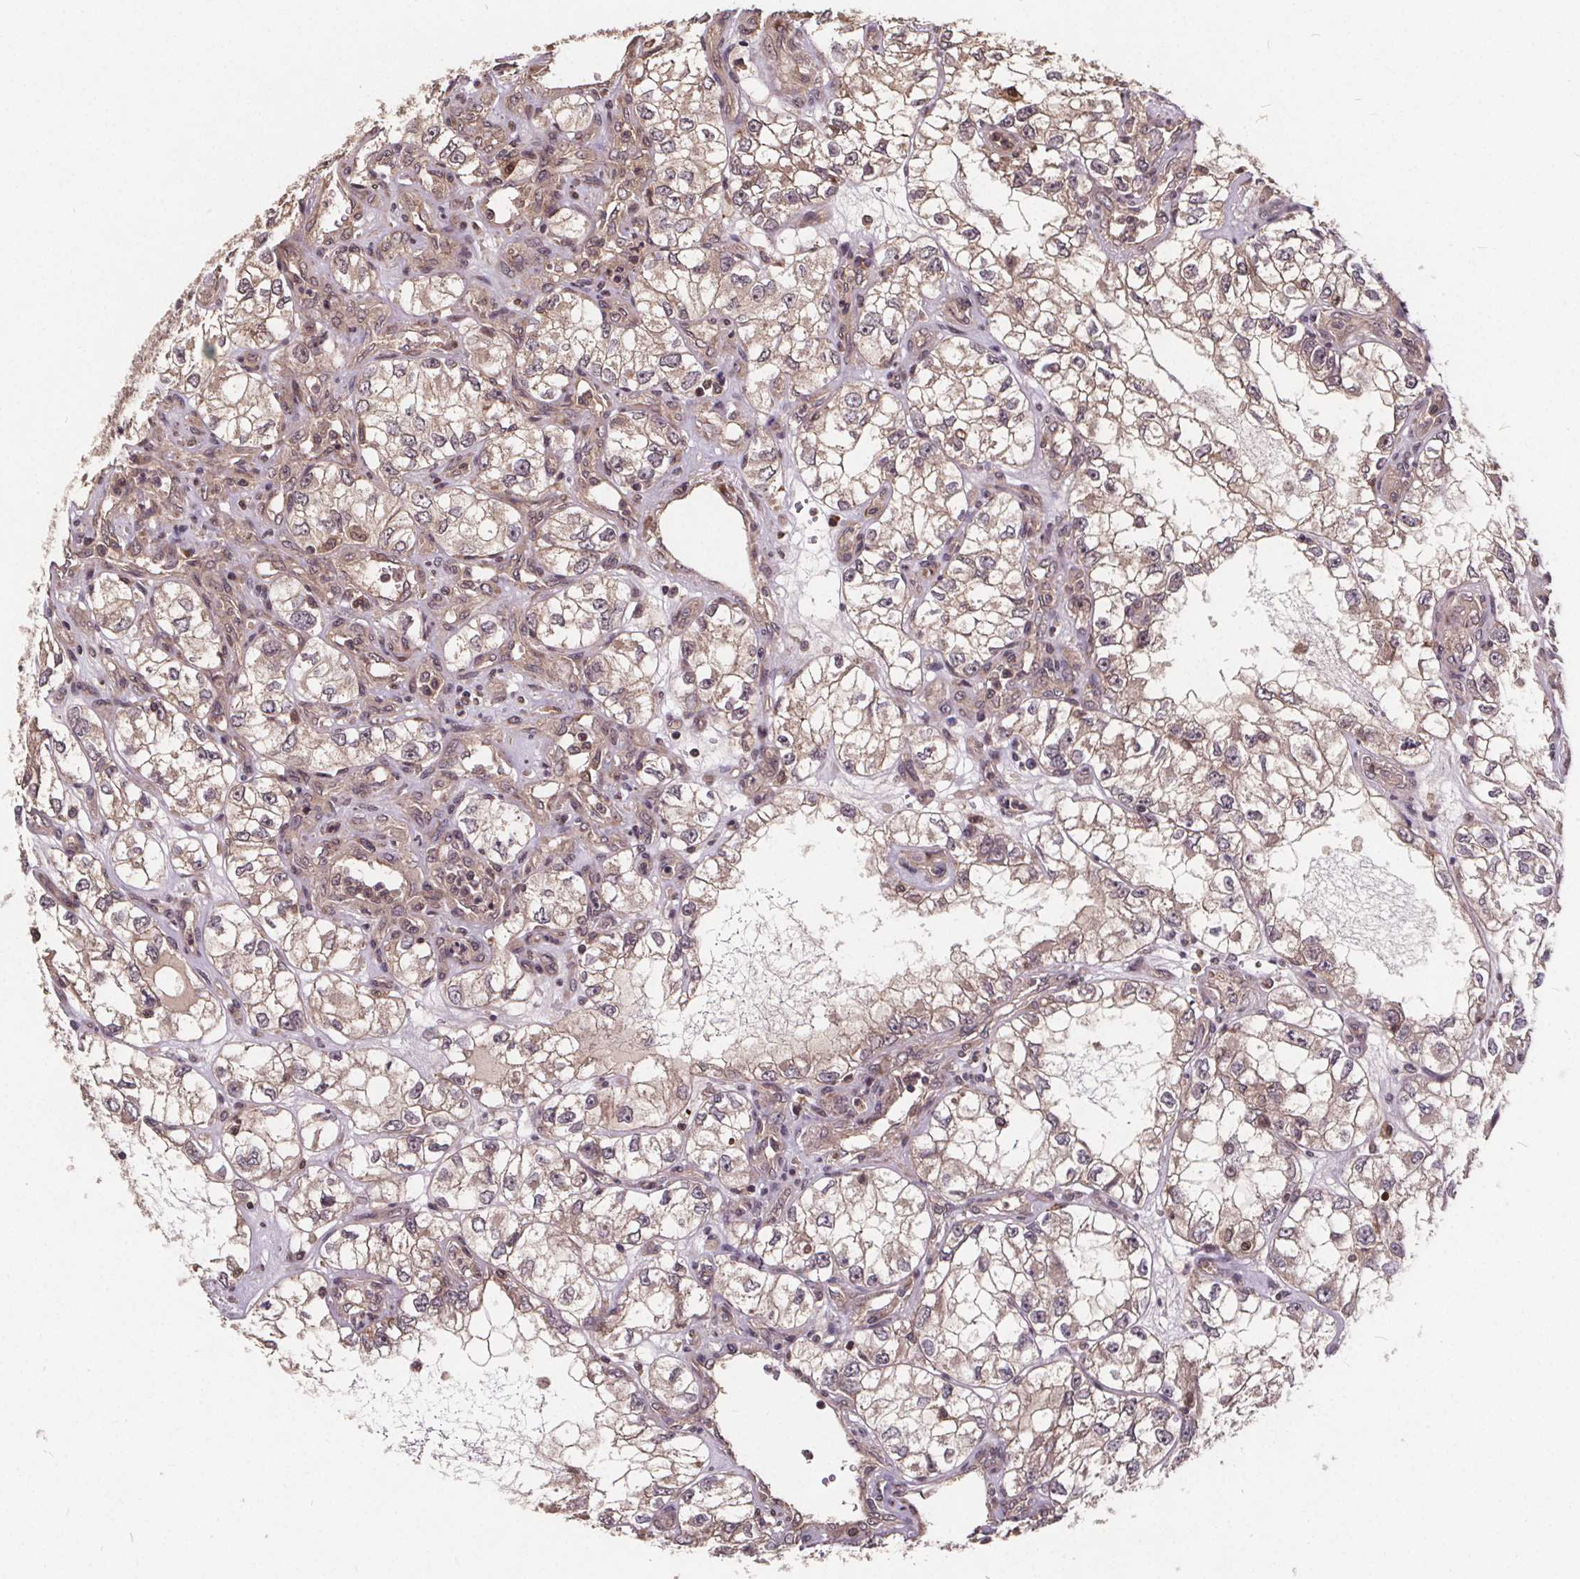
{"staining": {"intensity": "weak", "quantity": ">75%", "location": "cytoplasmic/membranous"}, "tissue": "renal cancer", "cell_type": "Tumor cells", "image_type": "cancer", "snomed": [{"axis": "morphology", "description": "Adenocarcinoma, NOS"}, {"axis": "topography", "description": "Kidney"}], "caption": "There is low levels of weak cytoplasmic/membranous expression in tumor cells of renal adenocarcinoma, as demonstrated by immunohistochemical staining (brown color).", "gene": "USP9X", "patient": {"sex": "female", "age": 59}}